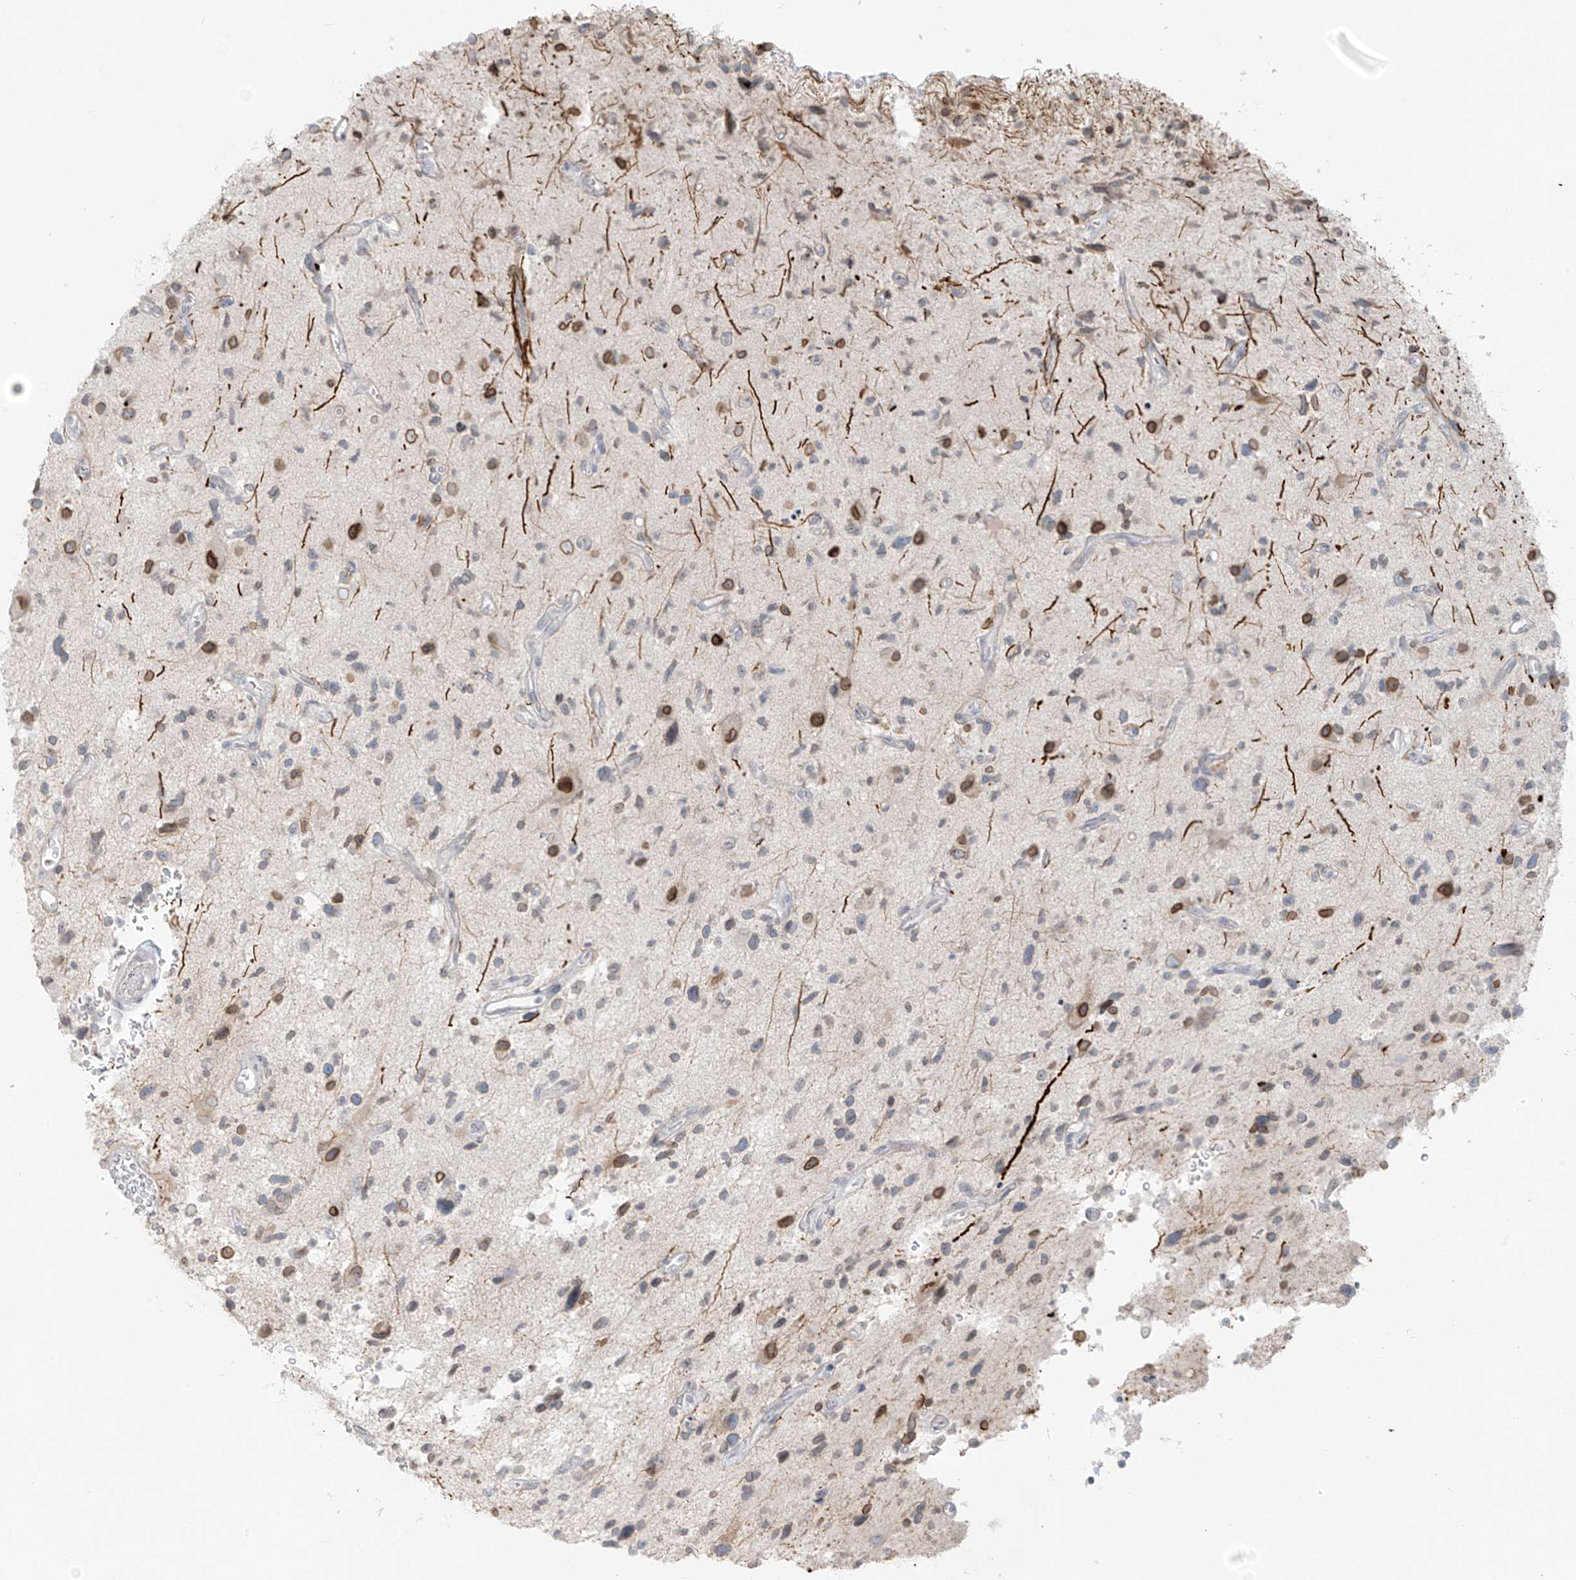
{"staining": {"intensity": "moderate", "quantity": "<25%", "location": "cytoplasmic/membranous,nuclear"}, "tissue": "glioma", "cell_type": "Tumor cells", "image_type": "cancer", "snomed": [{"axis": "morphology", "description": "Glioma, malignant, High grade"}, {"axis": "topography", "description": "Brain"}], "caption": "Malignant glioma (high-grade) was stained to show a protein in brown. There is low levels of moderate cytoplasmic/membranous and nuclear expression in approximately <25% of tumor cells.", "gene": "OSBPL7", "patient": {"sex": "male", "age": 33}}